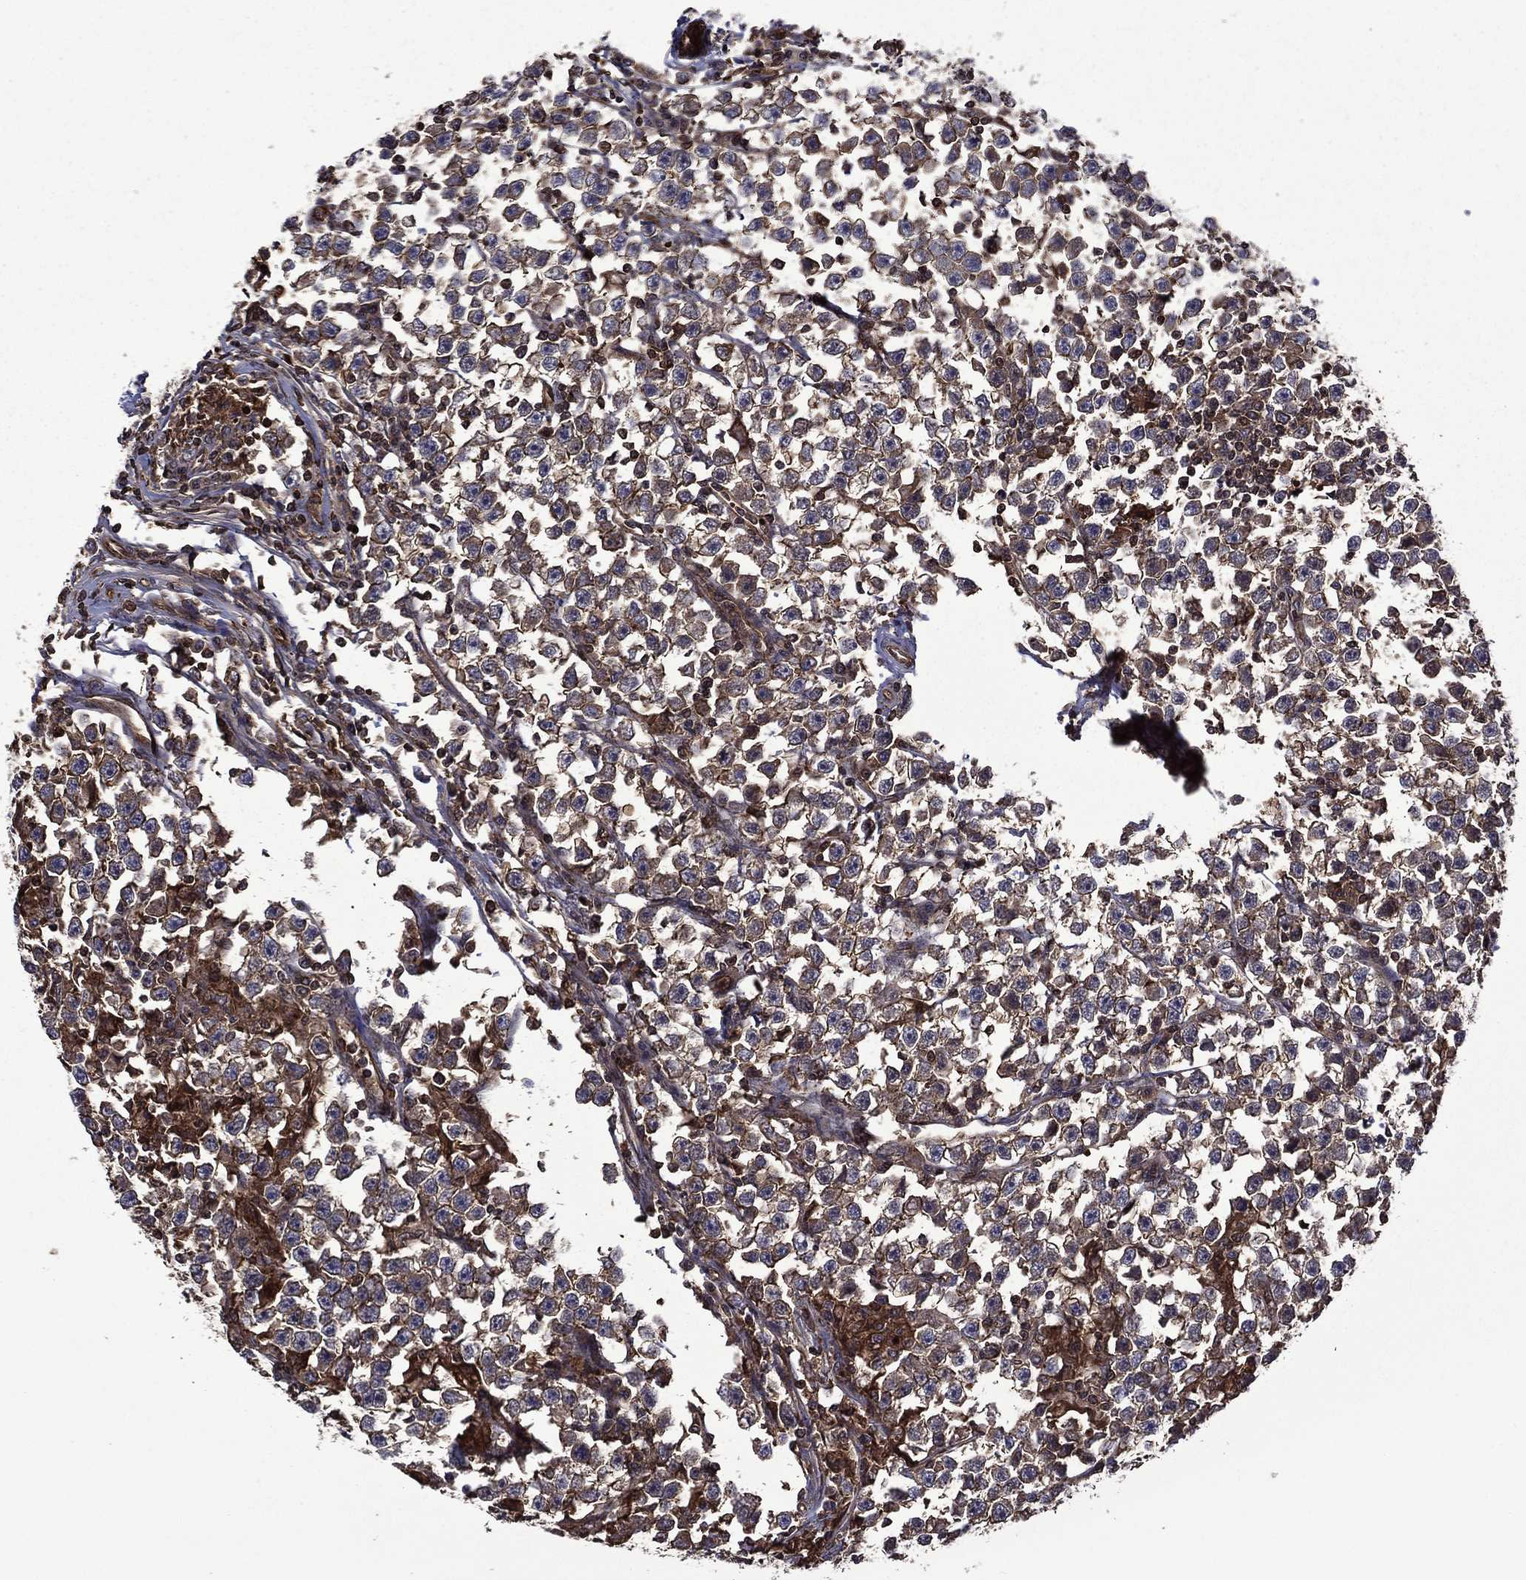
{"staining": {"intensity": "moderate", "quantity": ">75%", "location": "cytoplasmic/membranous"}, "tissue": "testis cancer", "cell_type": "Tumor cells", "image_type": "cancer", "snomed": [{"axis": "morphology", "description": "Seminoma, NOS"}, {"axis": "topography", "description": "Testis"}], "caption": "Testis cancer stained with a brown dye exhibits moderate cytoplasmic/membranous positive positivity in approximately >75% of tumor cells.", "gene": "PLPP3", "patient": {"sex": "male", "age": 33}}